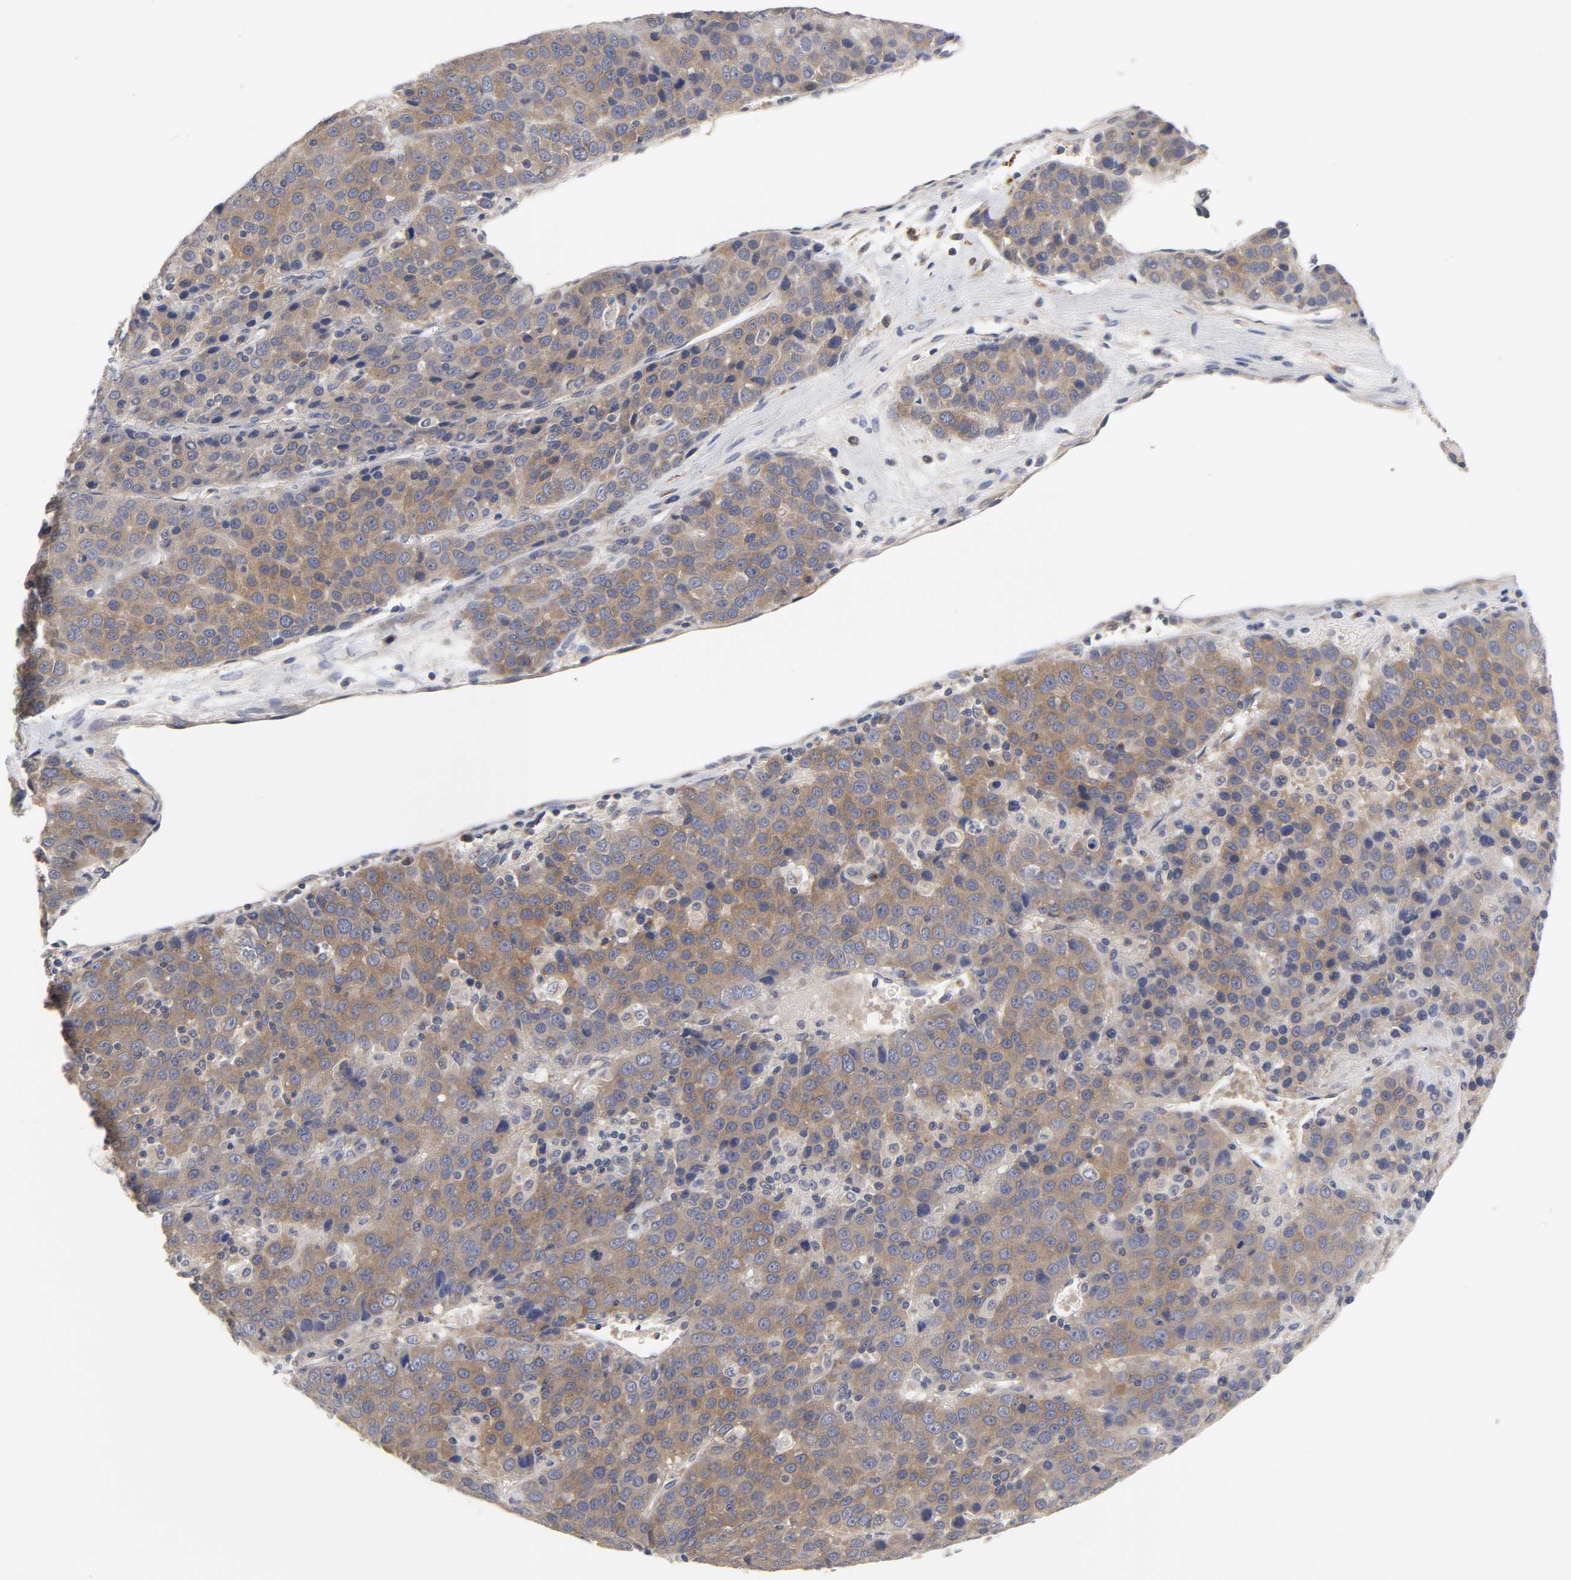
{"staining": {"intensity": "moderate", "quantity": ">75%", "location": "cytoplasmic/membranous"}, "tissue": "liver cancer", "cell_type": "Tumor cells", "image_type": "cancer", "snomed": [{"axis": "morphology", "description": "Carcinoma, Hepatocellular, NOS"}, {"axis": "topography", "description": "Liver"}], "caption": "DAB immunohistochemical staining of human liver cancer reveals moderate cytoplasmic/membranous protein staining in about >75% of tumor cells.", "gene": "C17orf75", "patient": {"sex": "female", "age": 53}}